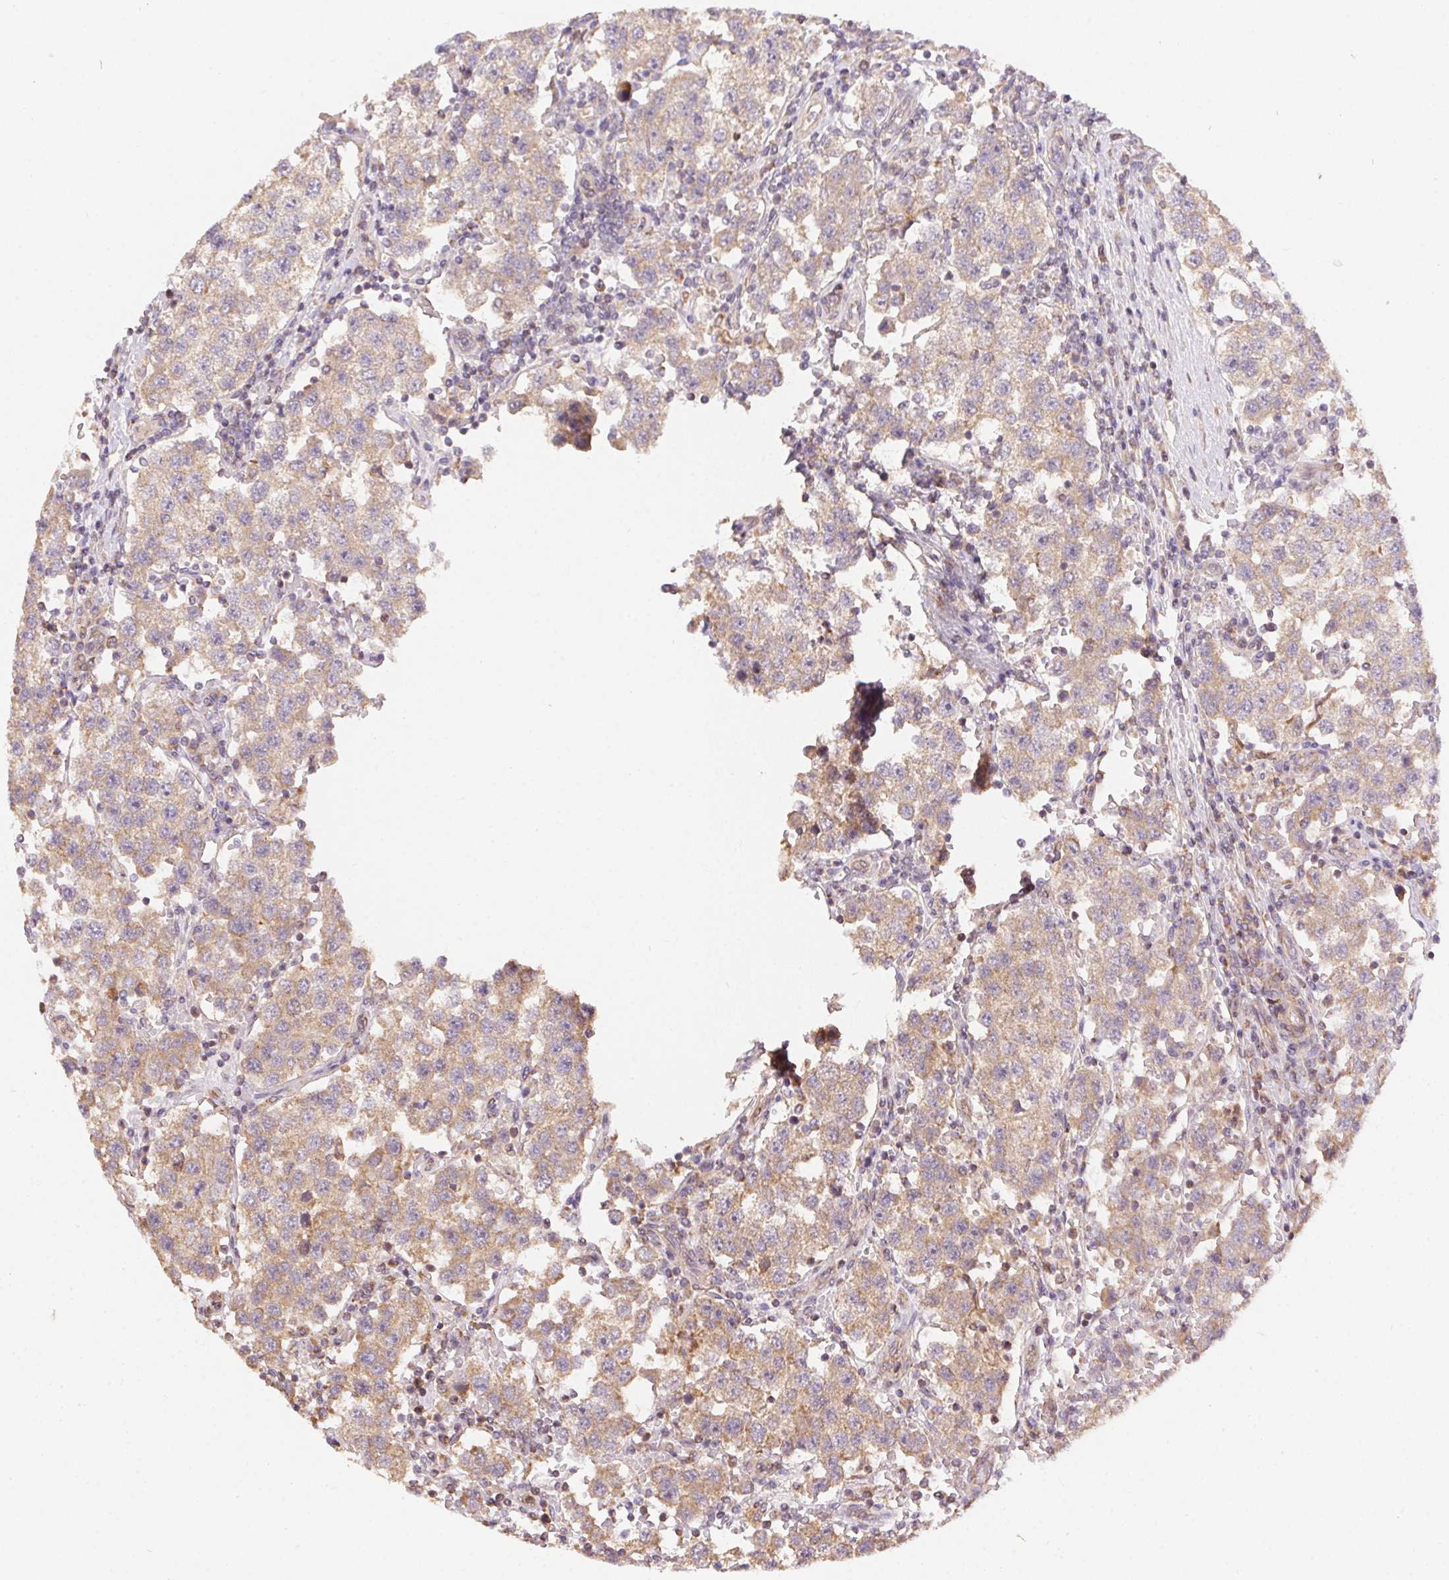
{"staining": {"intensity": "weak", "quantity": ">75%", "location": "cytoplasmic/membranous"}, "tissue": "testis cancer", "cell_type": "Tumor cells", "image_type": "cancer", "snomed": [{"axis": "morphology", "description": "Seminoma, NOS"}, {"axis": "topography", "description": "Testis"}], "caption": "Protein analysis of seminoma (testis) tissue exhibits weak cytoplasmic/membranous positivity in about >75% of tumor cells.", "gene": "REV3L", "patient": {"sex": "male", "age": 37}}